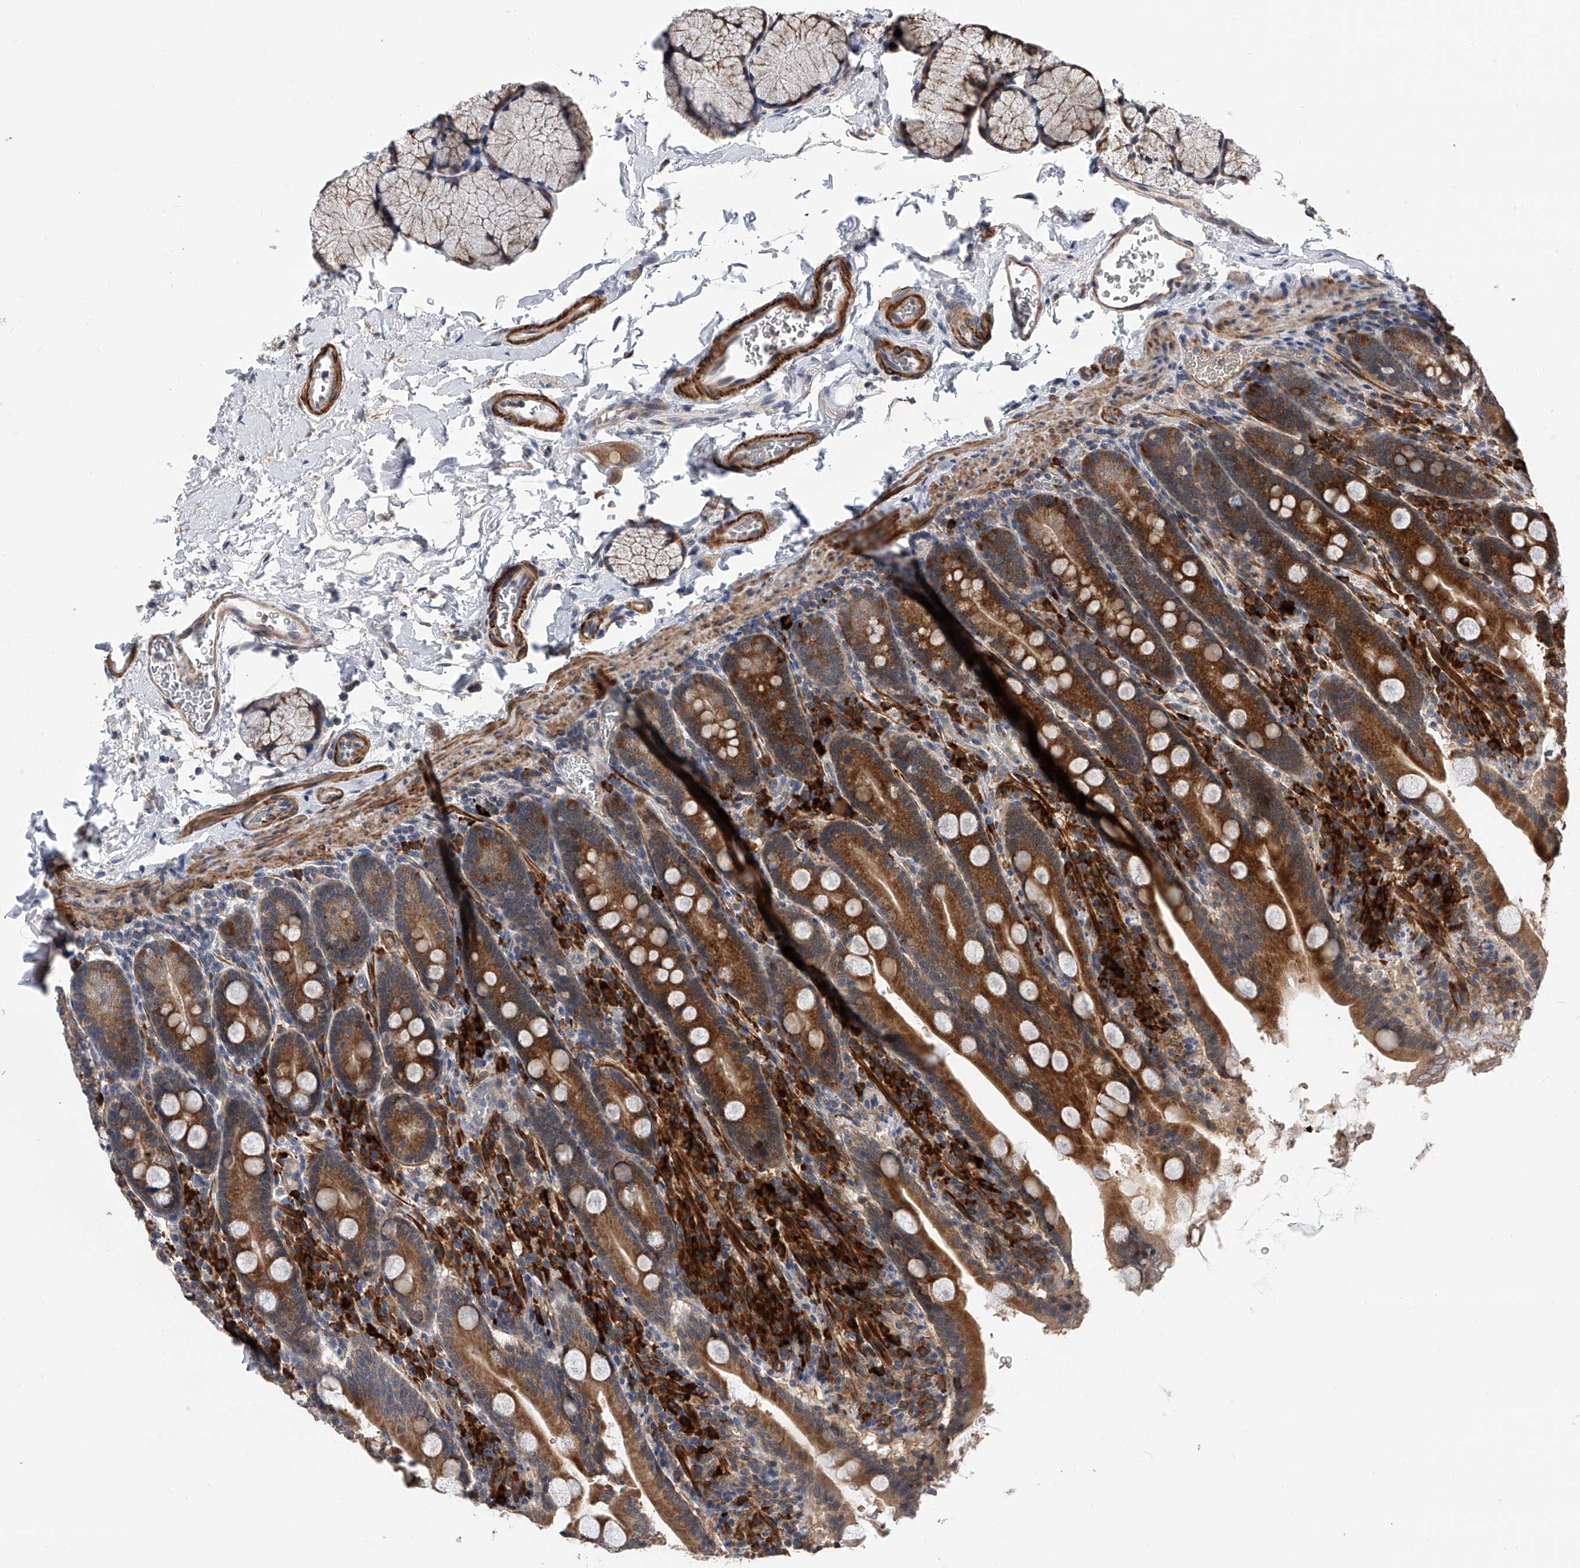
{"staining": {"intensity": "strong", "quantity": ">75%", "location": "cytoplasmic/membranous"}, "tissue": "duodenum", "cell_type": "Glandular cells", "image_type": "normal", "snomed": [{"axis": "morphology", "description": "Normal tissue, NOS"}, {"axis": "topography", "description": "Duodenum"}], "caption": "Protein staining of benign duodenum exhibits strong cytoplasmic/membranous positivity in about >75% of glandular cells.", "gene": "SPOCK1", "patient": {"sex": "male", "age": 35}}